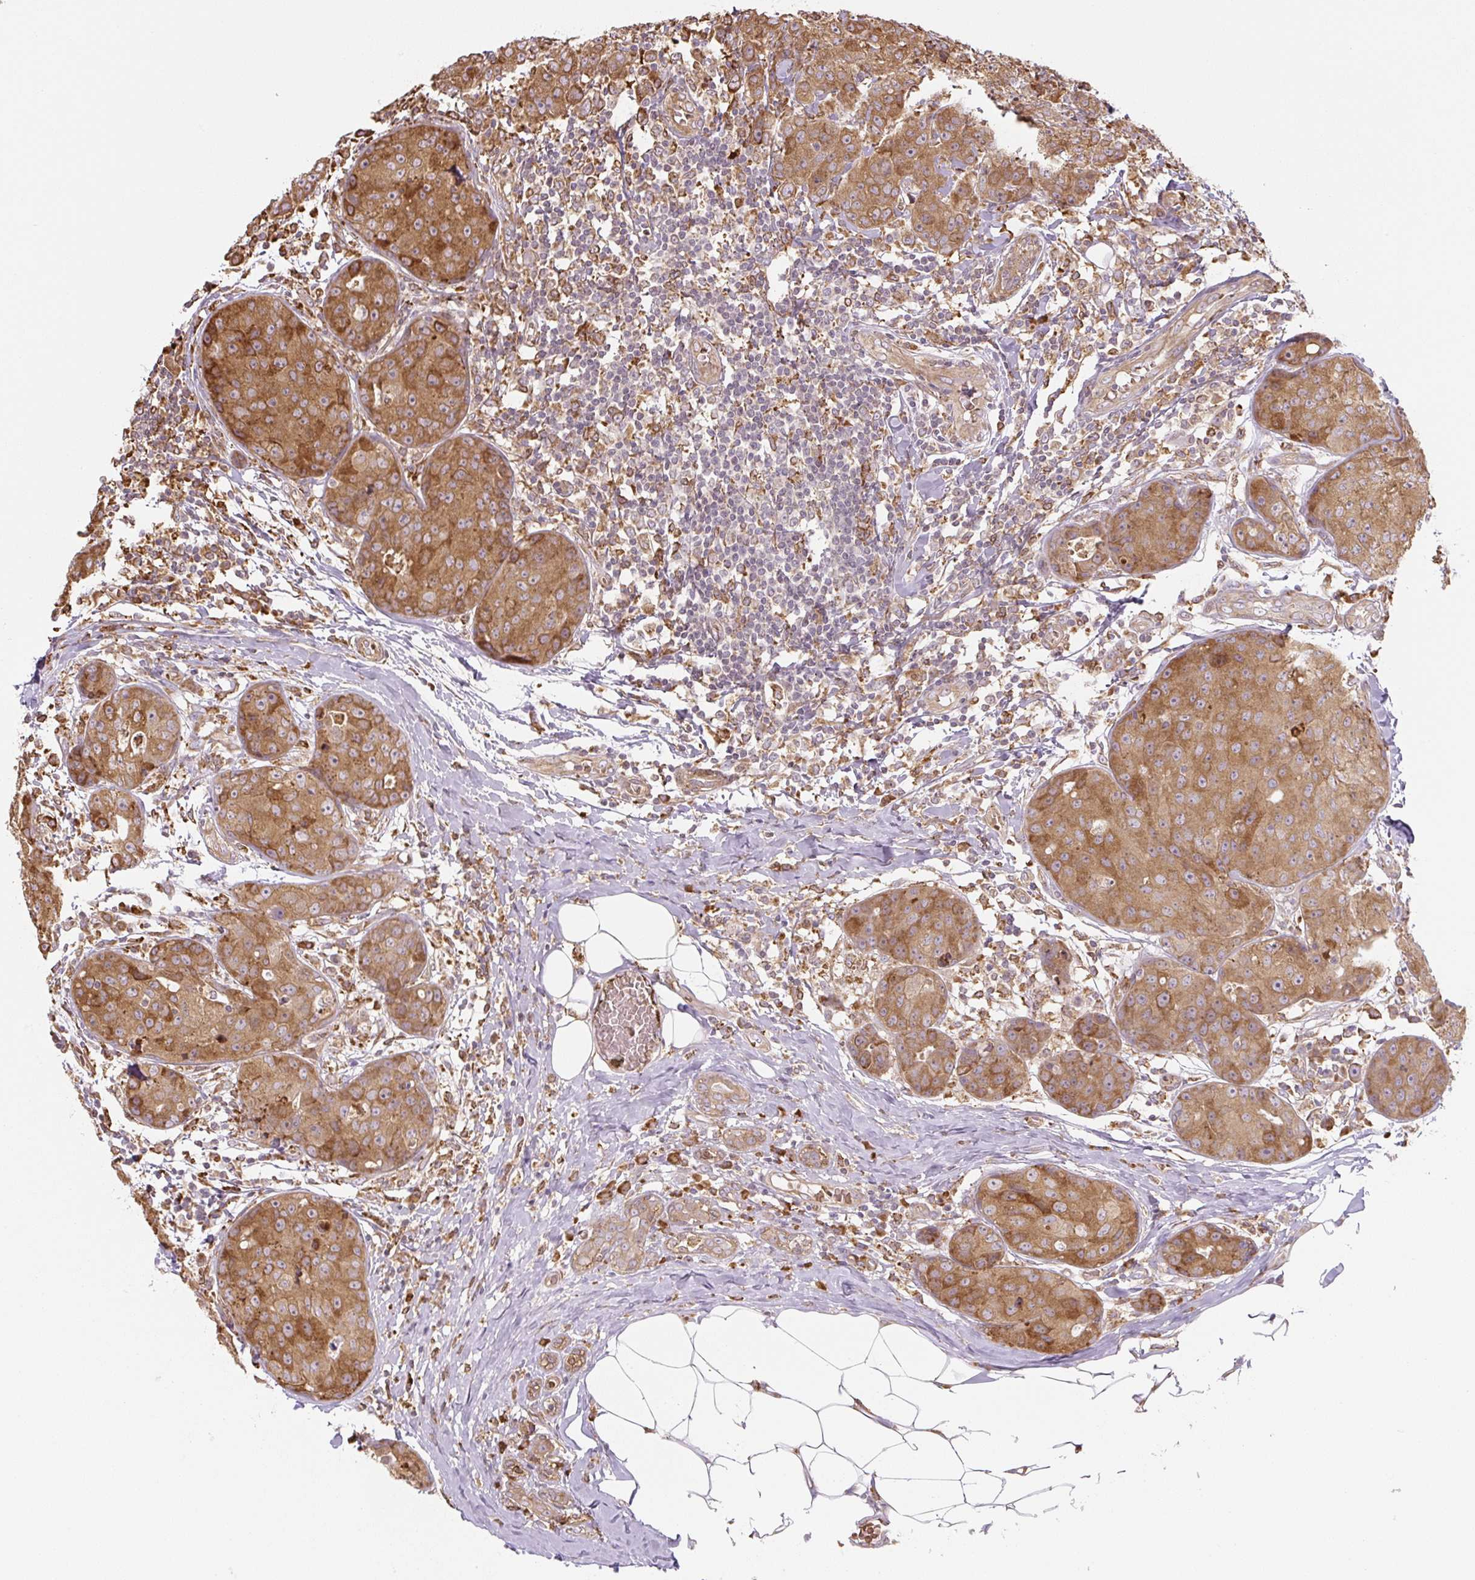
{"staining": {"intensity": "strong", "quantity": ">75%", "location": "cytoplasmic/membranous"}, "tissue": "breast cancer", "cell_type": "Tumor cells", "image_type": "cancer", "snomed": [{"axis": "morphology", "description": "Duct carcinoma"}, {"axis": "topography", "description": "Breast"}], "caption": "A brown stain labels strong cytoplasmic/membranous expression of a protein in invasive ductal carcinoma (breast) tumor cells.", "gene": "RASA1", "patient": {"sex": "female", "age": 43}}